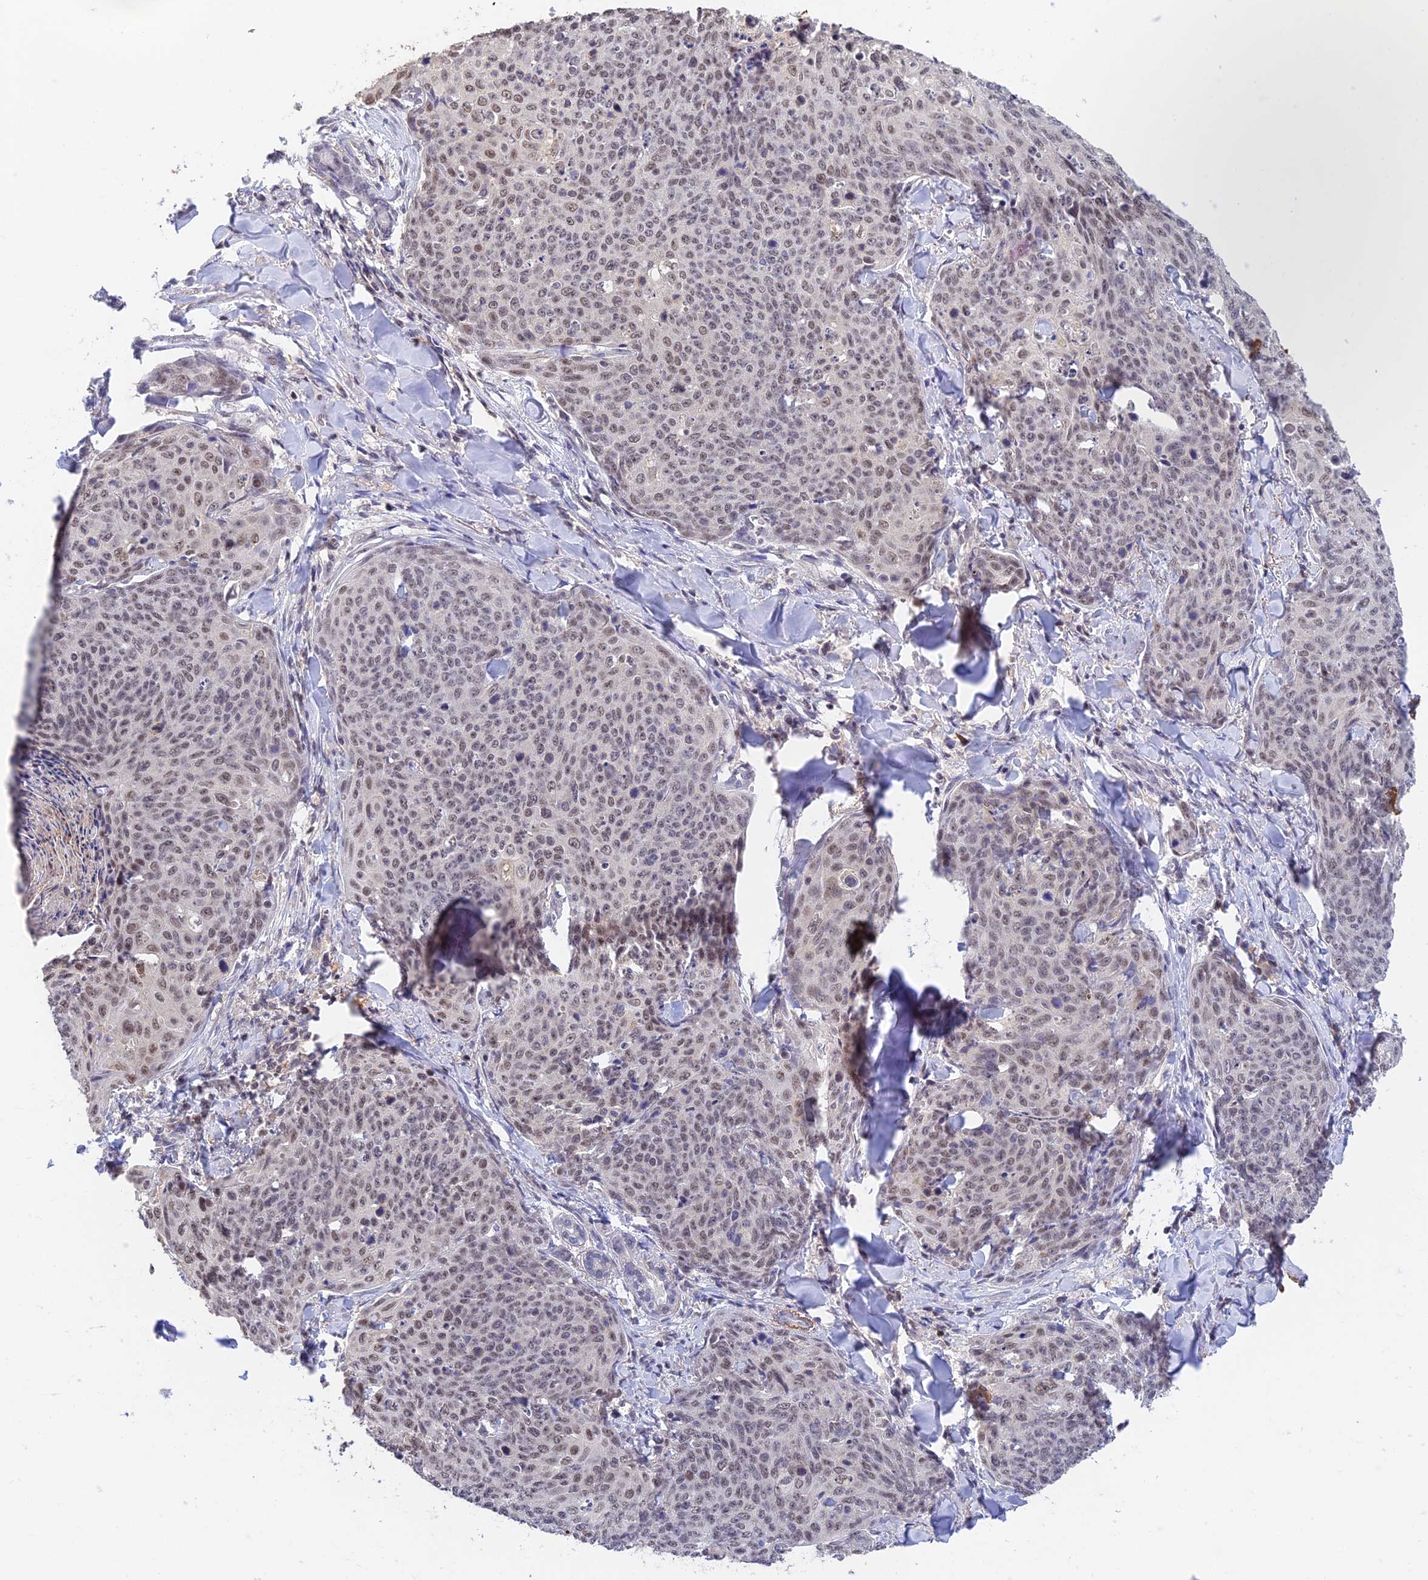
{"staining": {"intensity": "weak", "quantity": "<25%", "location": "nuclear"}, "tissue": "skin cancer", "cell_type": "Tumor cells", "image_type": "cancer", "snomed": [{"axis": "morphology", "description": "Squamous cell carcinoma, NOS"}, {"axis": "topography", "description": "Skin"}, {"axis": "topography", "description": "Vulva"}], "caption": "Immunohistochemistry image of neoplastic tissue: squamous cell carcinoma (skin) stained with DAB (3,3'-diaminobenzidine) demonstrates no significant protein staining in tumor cells.", "gene": "PEX16", "patient": {"sex": "female", "age": 85}}